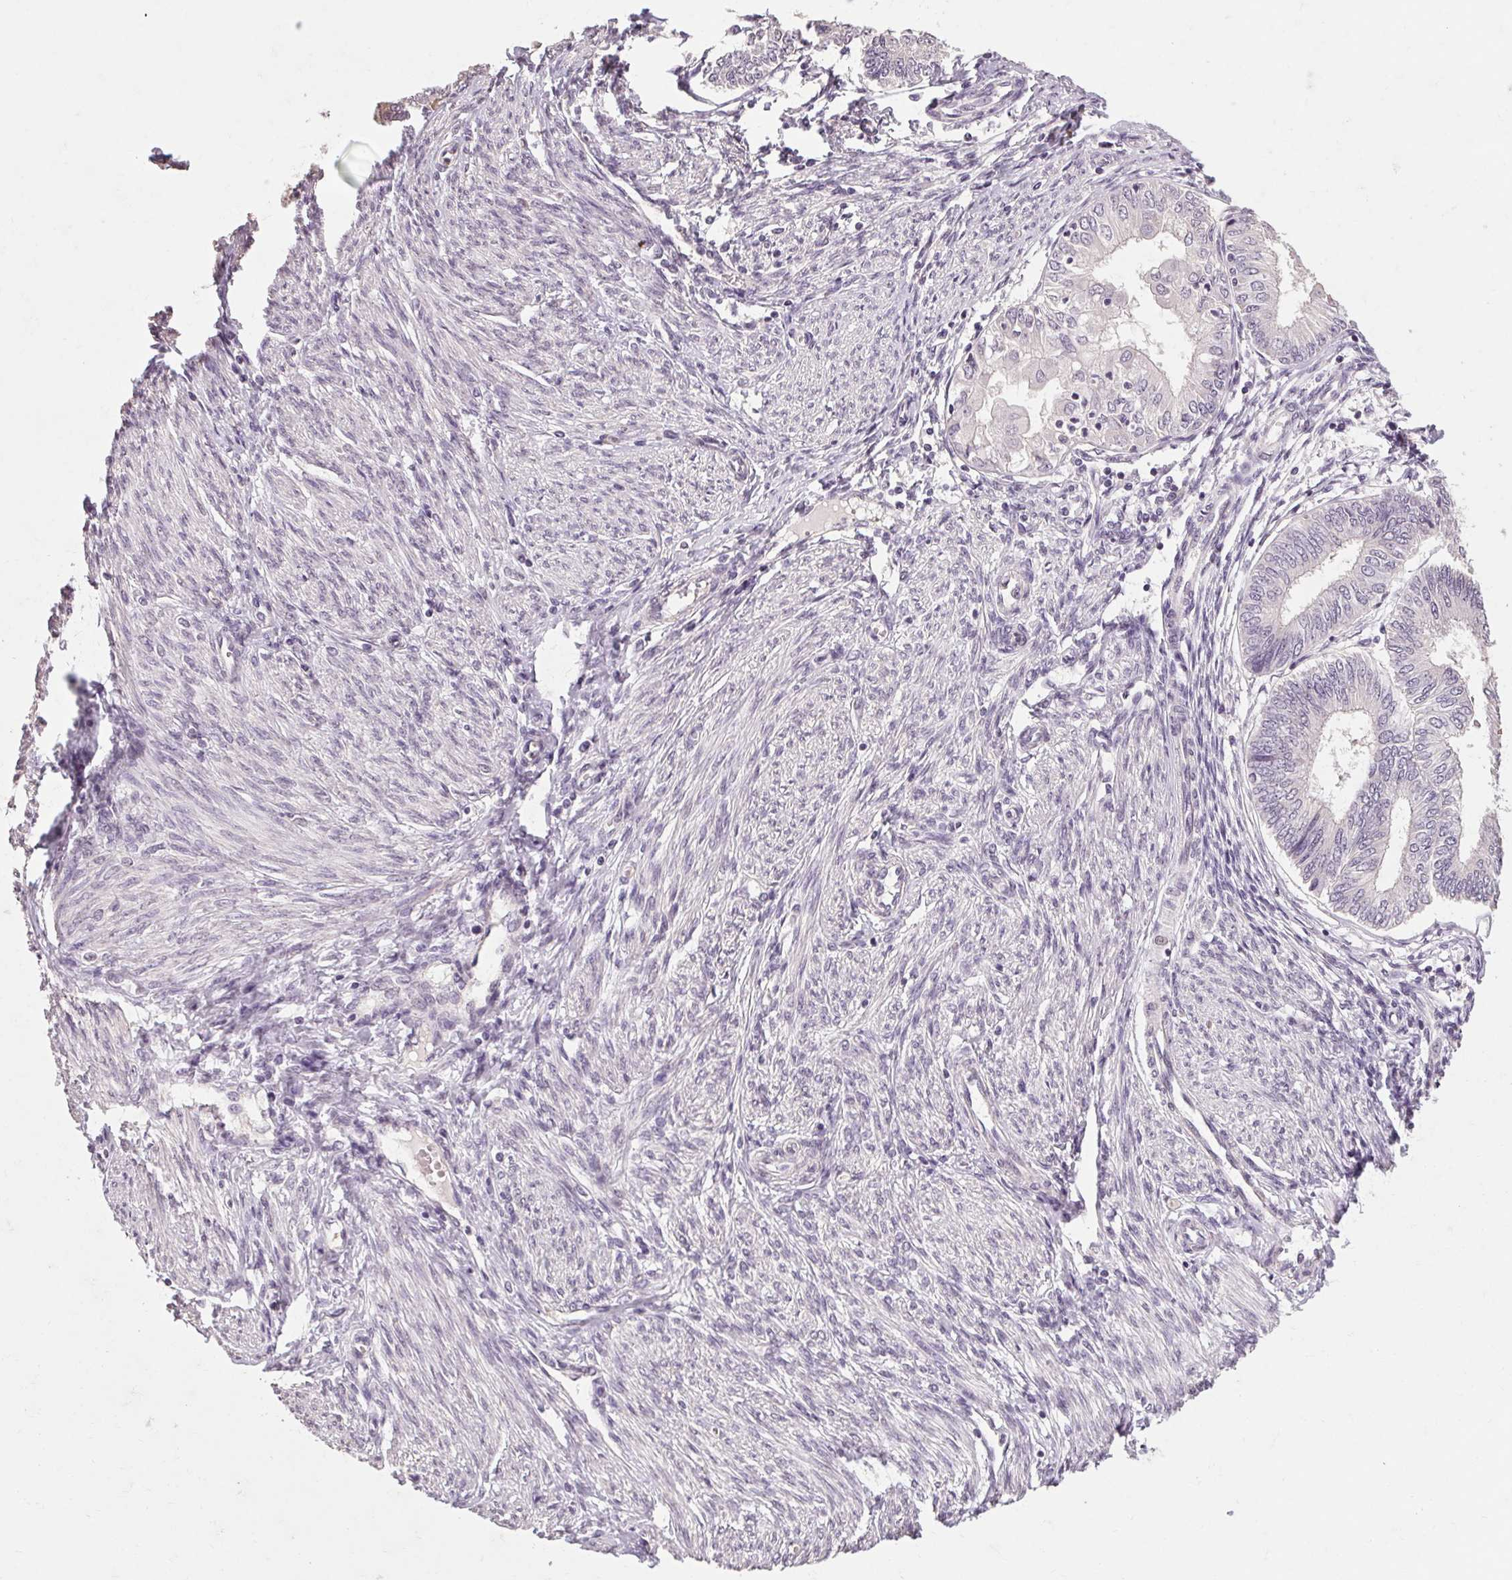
{"staining": {"intensity": "negative", "quantity": "none", "location": "none"}, "tissue": "endometrial cancer", "cell_type": "Tumor cells", "image_type": "cancer", "snomed": [{"axis": "morphology", "description": "Adenocarcinoma, NOS"}, {"axis": "topography", "description": "Endometrium"}], "caption": "DAB (3,3'-diaminobenzidine) immunohistochemical staining of human endometrial cancer (adenocarcinoma) reveals no significant positivity in tumor cells.", "gene": "POMC", "patient": {"sex": "female", "age": 68}}